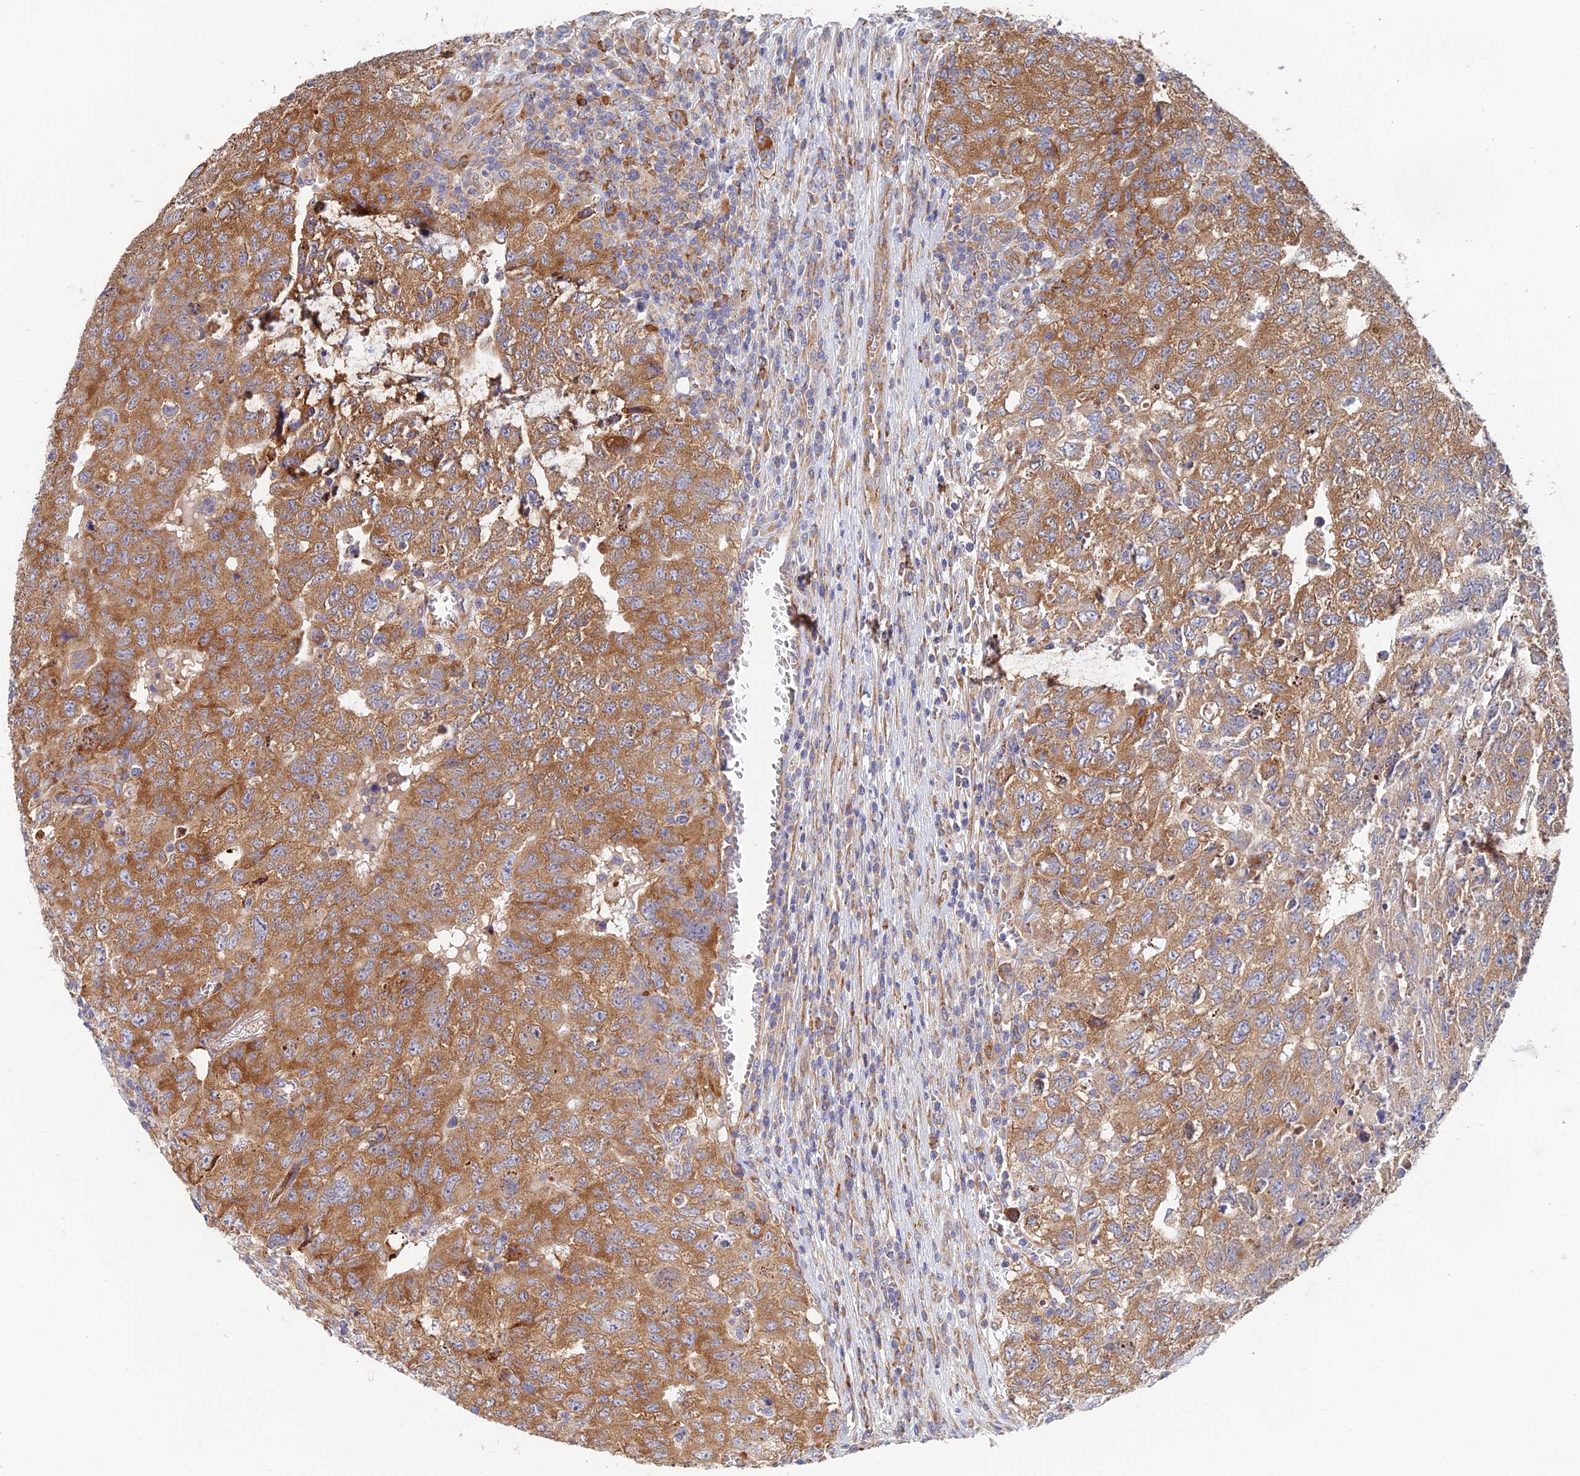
{"staining": {"intensity": "moderate", "quantity": ">75%", "location": "cytoplasmic/membranous"}, "tissue": "testis cancer", "cell_type": "Tumor cells", "image_type": "cancer", "snomed": [{"axis": "morphology", "description": "Carcinoma, Embryonal, NOS"}, {"axis": "topography", "description": "Testis"}], "caption": "Testis cancer stained with a brown dye exhibits moderate cytoplasmic/membranous positive staining in about >75% of tumor cells.", "gene": "ELOF1", "patient": {"sex": "male", "age": 34}}